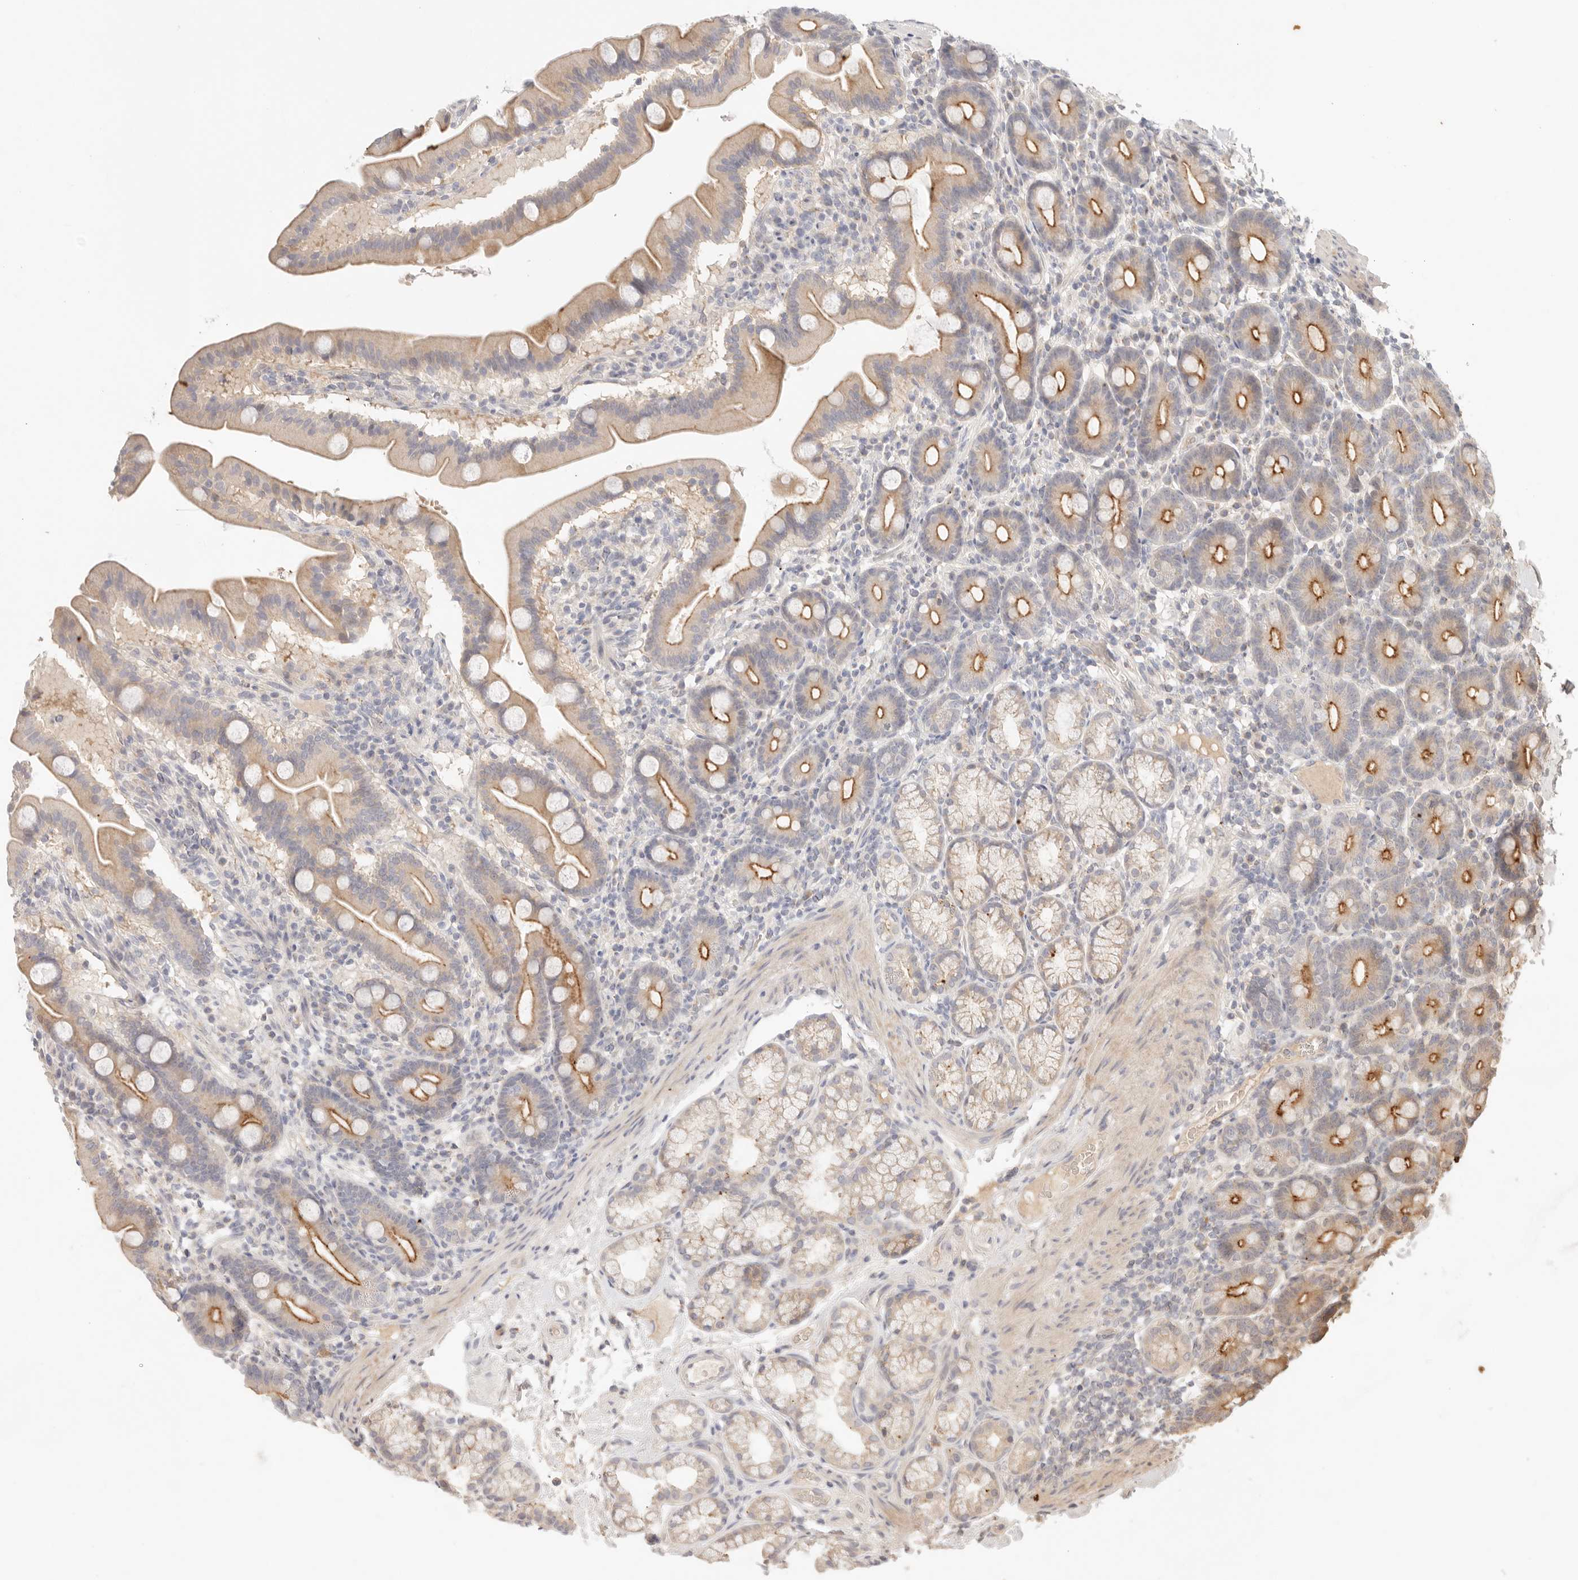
{"staining": {"intensity": "moderate", "quantity": "25%-75%", "location": "cytoplasmic/membranous"}, "tissue": "duodenum", "cell_type": "Glandular cells", "image_type": "normal", "snomed": [{"axis": "morphology", "description": "Normal tissue, NOS"}, {"axis": "topography", "description": "Duodenum"}], "caption": "Duodenum stained with DAB (3,3'-diaminobenzidine) immunohistochemistry exhibits medium levels of moderate cytoplasmic/membranous expression in approximately 25%-75% of glandular cells. Nuclei are stained in blue.", "gene": "CEP120", "patient": {"sex": "male", "age": 54}}